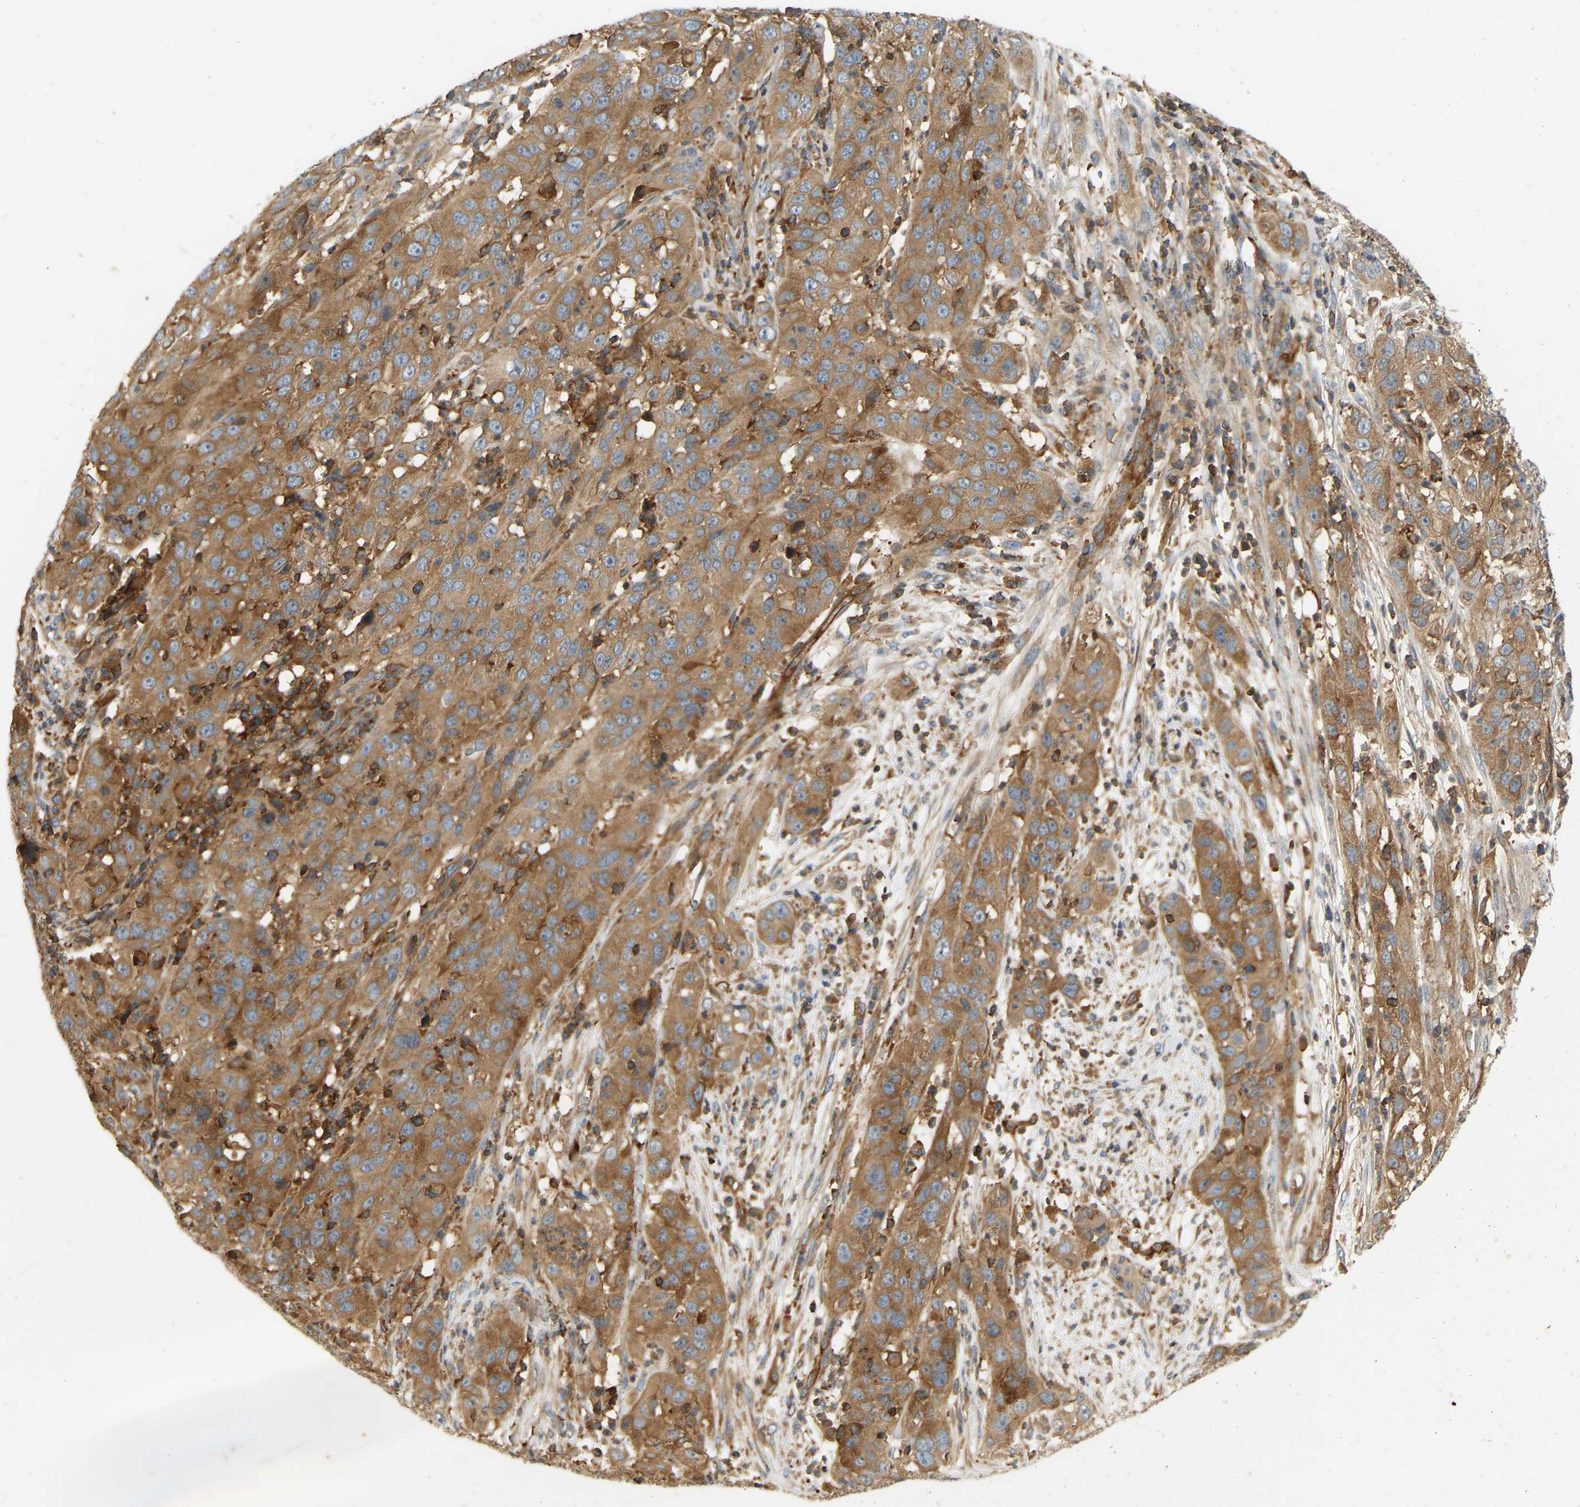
{"staining": {"intensity": "moderate", "quantity": ">75%", "location": "cytoplasmic/membranous"}, "tissue": "cervical cancer", "cell_type": "Tumor cells", "image_type": "cancer", "snomed": [{"axis": "morphology", "description": "Squamous cell carcinoma, NOS"}, {"axis": "topography", "description": "Cervix"}], "caption": "Protein staining exhibits moderate cytoplasmic/membranous expression in approximately >75% of tumor cells in cervical cancer (squamous cell carcinoma).", "gene": "AKAP13", "patient": {"sex": "female", "age": 32}}